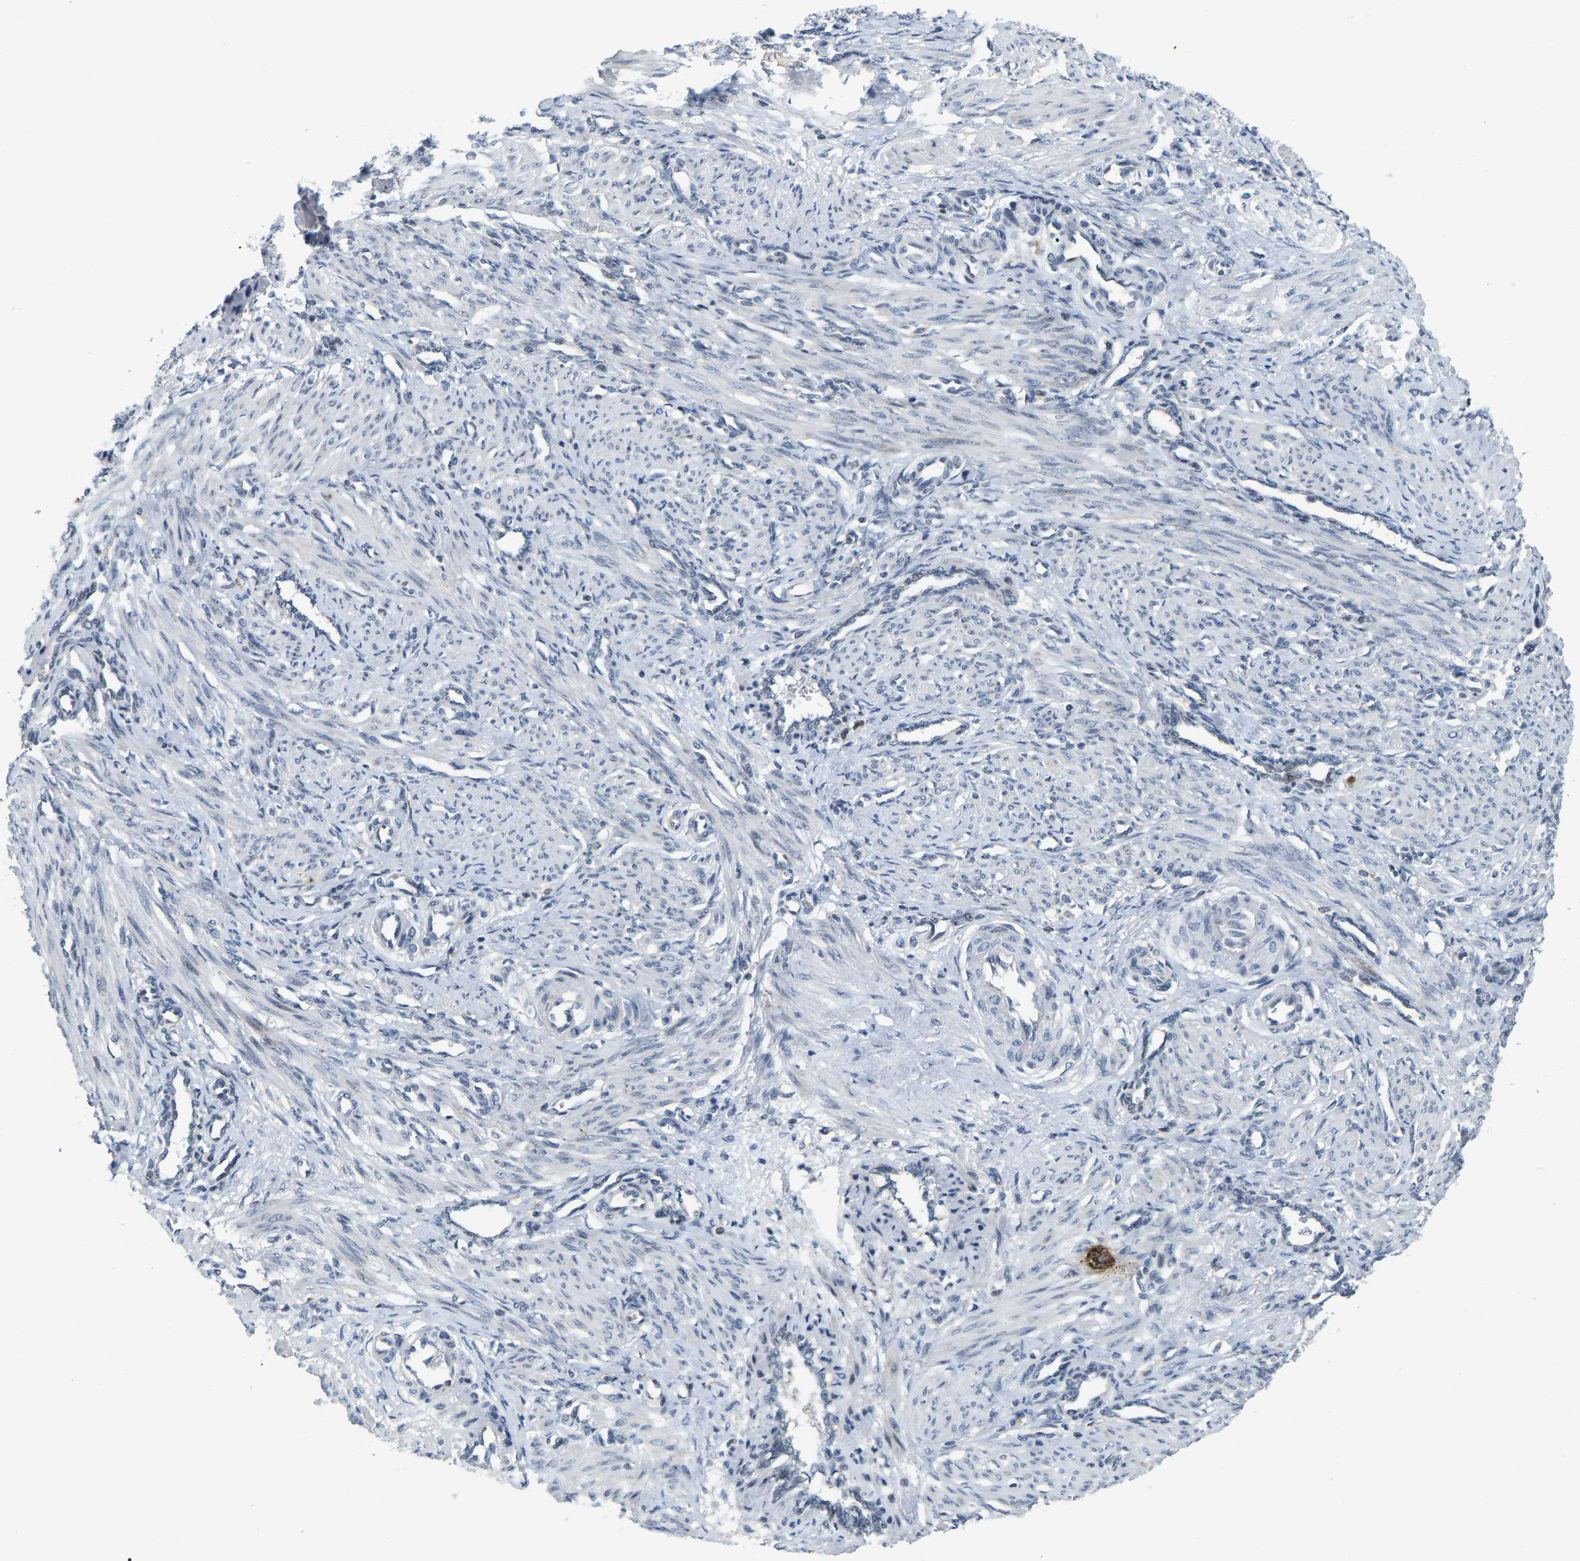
{"staining": {"intensity": "negative", "quantity": "none", "location": "none"}, "tissue": "smooth muscle", "cell_type": "Smooth muscle cells", "image_type": "normal", "snomed": [{"axis": "morphology", "description": "Normal tissue, NOS"}, {"axis": "topography", "description": "Endometrium"}], "caption": "Immunohistochemistry photomicrograph of normal smooth muscle stained for a protein (brown), which displays no expression in smooth muscle cells.", "gene": "ENSG00000283765", "patient": {"sex": "female", "age": 33}}